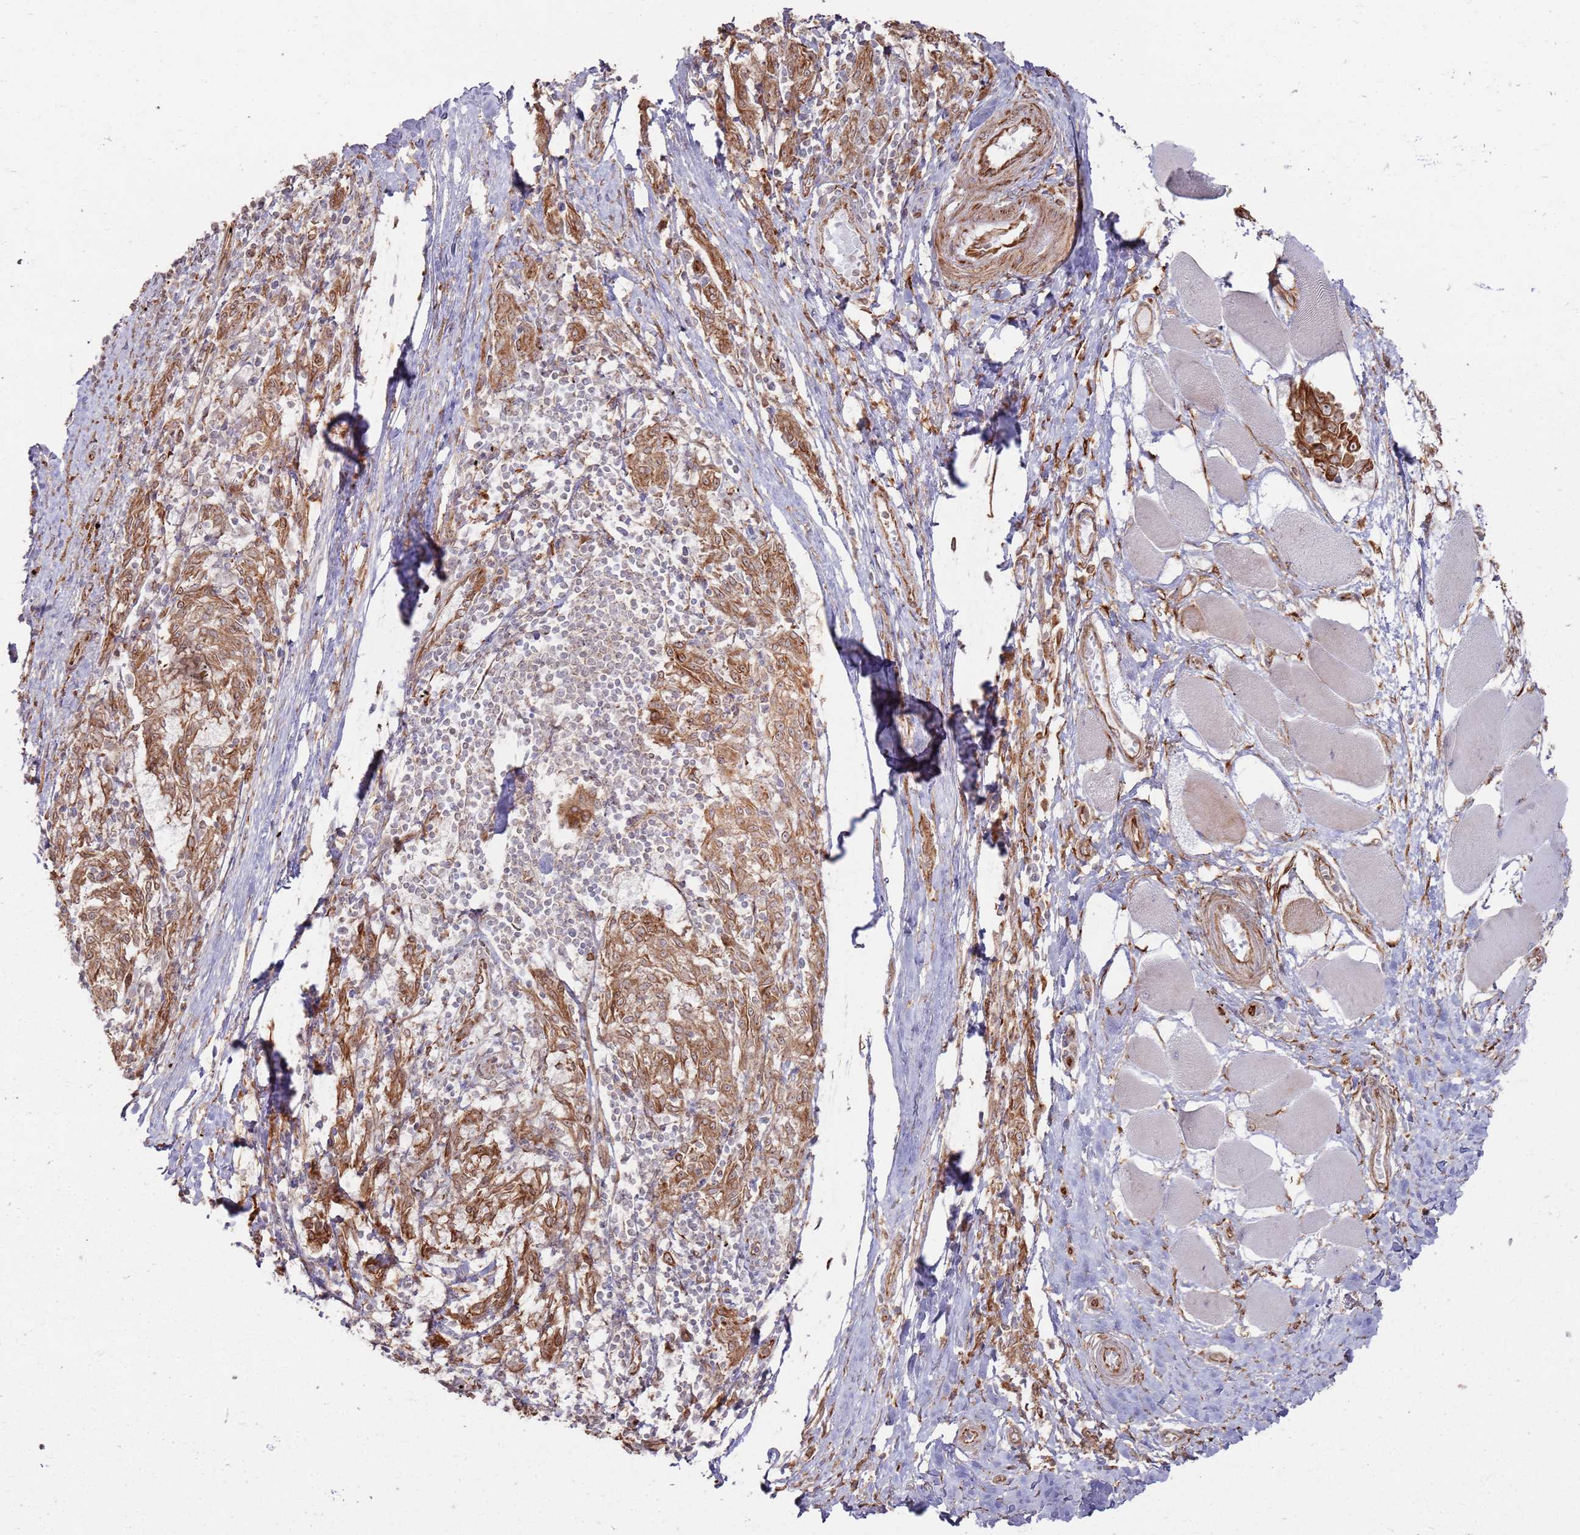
{"staining": {"intensity": "moderate", "quantity": ">75%", "location": "cytoplasmic/membranous"}, "tissue": "melanoma", "cell_type": "Tumor cells", "image_type": "cancer", "snomed": [{"axis": "morphology", "description": "Malignant melanoma, NOS"}, {"axis": "topography", "description": "Skin"}], "caption": "Immunohistochemical staining of malignant melanoma reveals medium levels of moderate cytoplasmic/membranous protein expression in about >75% of tumor cells.", "gene": "PHF21A", "patient": {"sex": "female", "age": 72}}